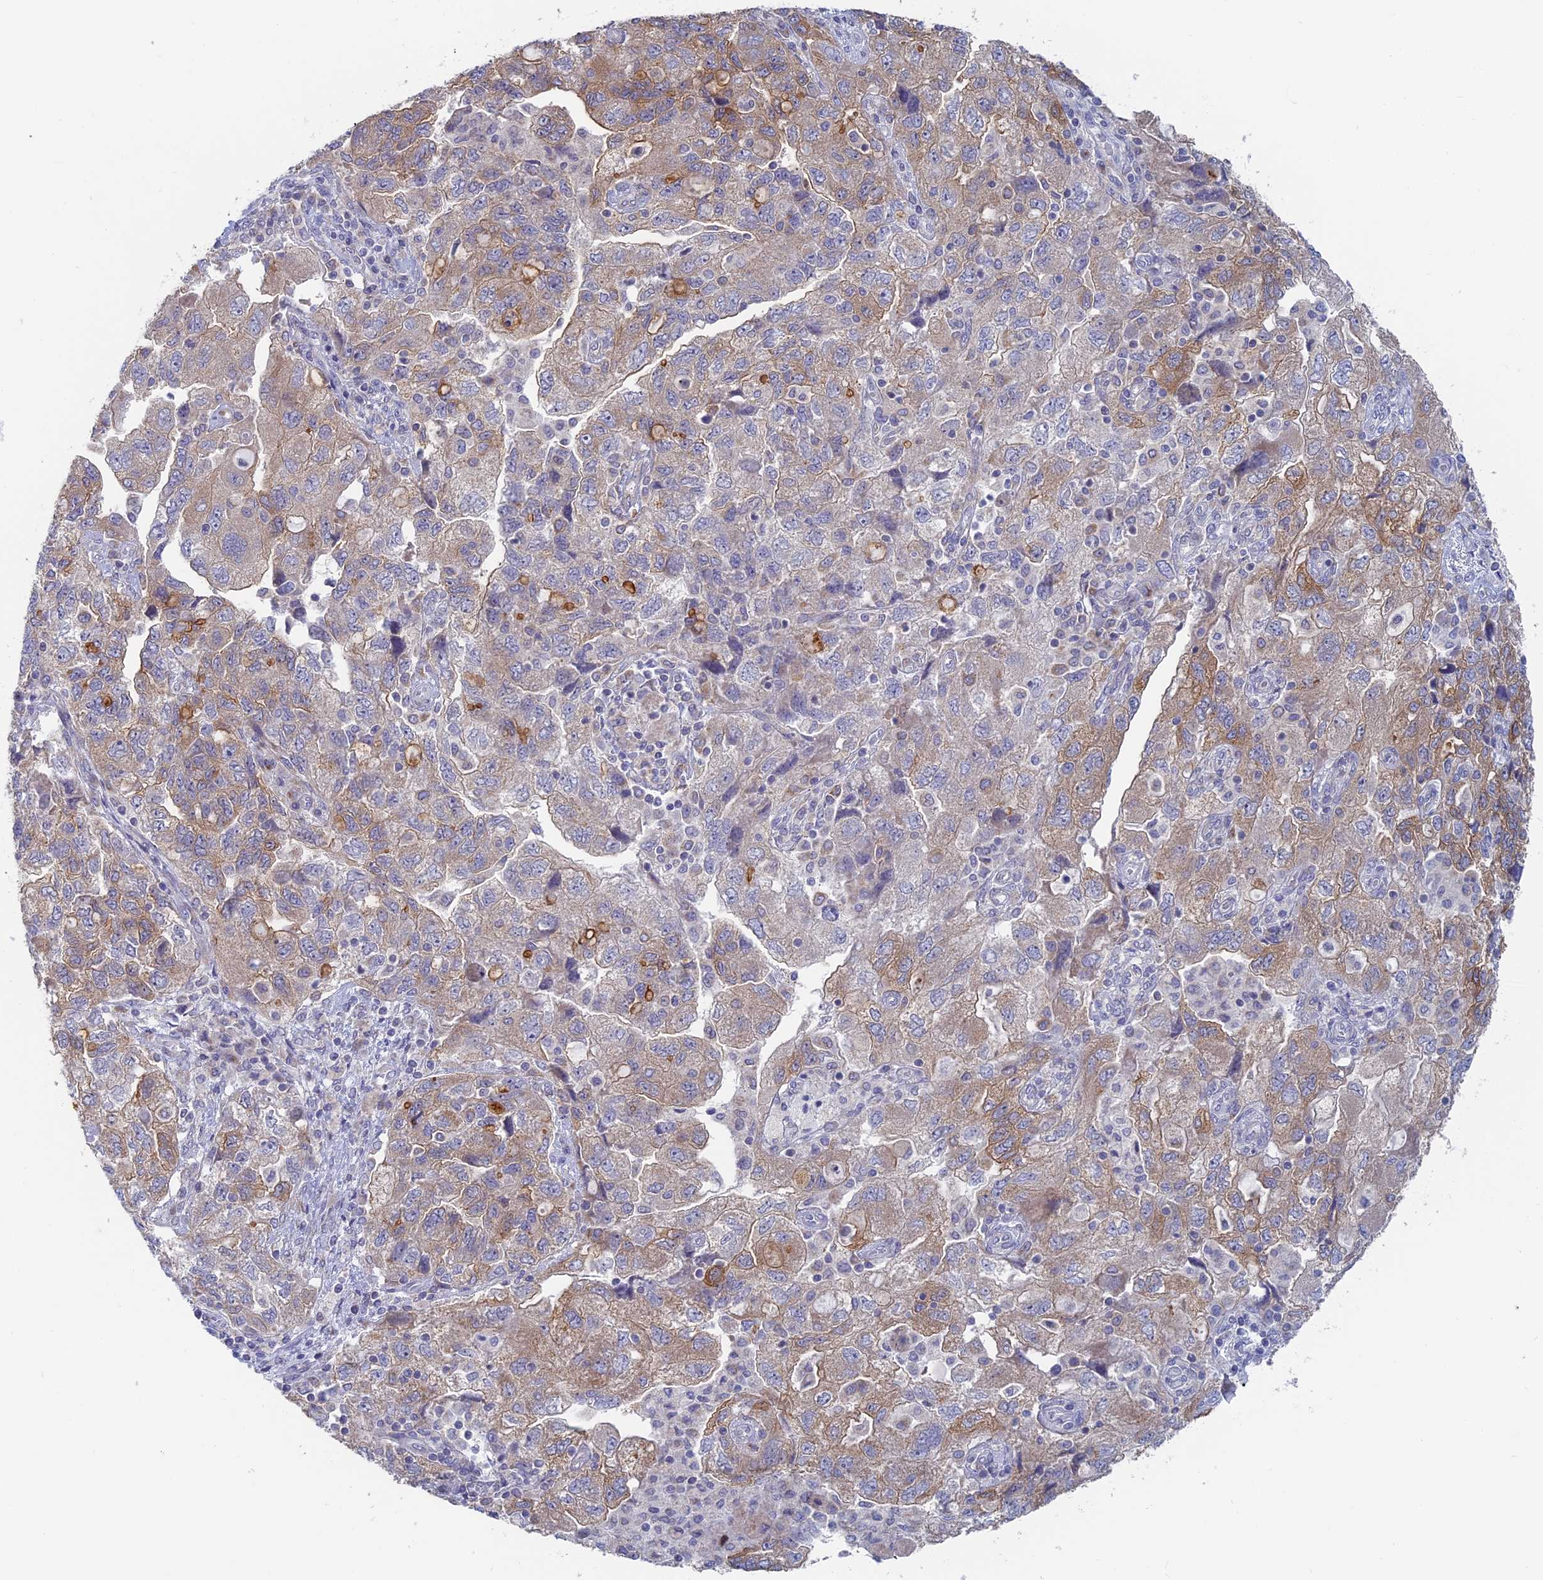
{"staining": {"intensity": "moderate", "quantity": "25%-75%", "location": "cytoplasmic/membranous"}, "tissue": "ovarian cancer", "cell_type": "Tumor cells", "image_type": "cancer", "snomed": [{"axis": "morphology", "description": "Carcinoma, NOS"}, {"axis": "morphology", "description": "Cystadenocarcinoma, serous, NOS"}, {"axis": "topography", "description": "Ovary"}], "caption": "A brown stain labels moderate cytoplasmic/membranous positivity of a protein in human ovarian cancer tumor cells.", "gene": "TBC1D30", "patient": {"sex": "female", "age": 69}}